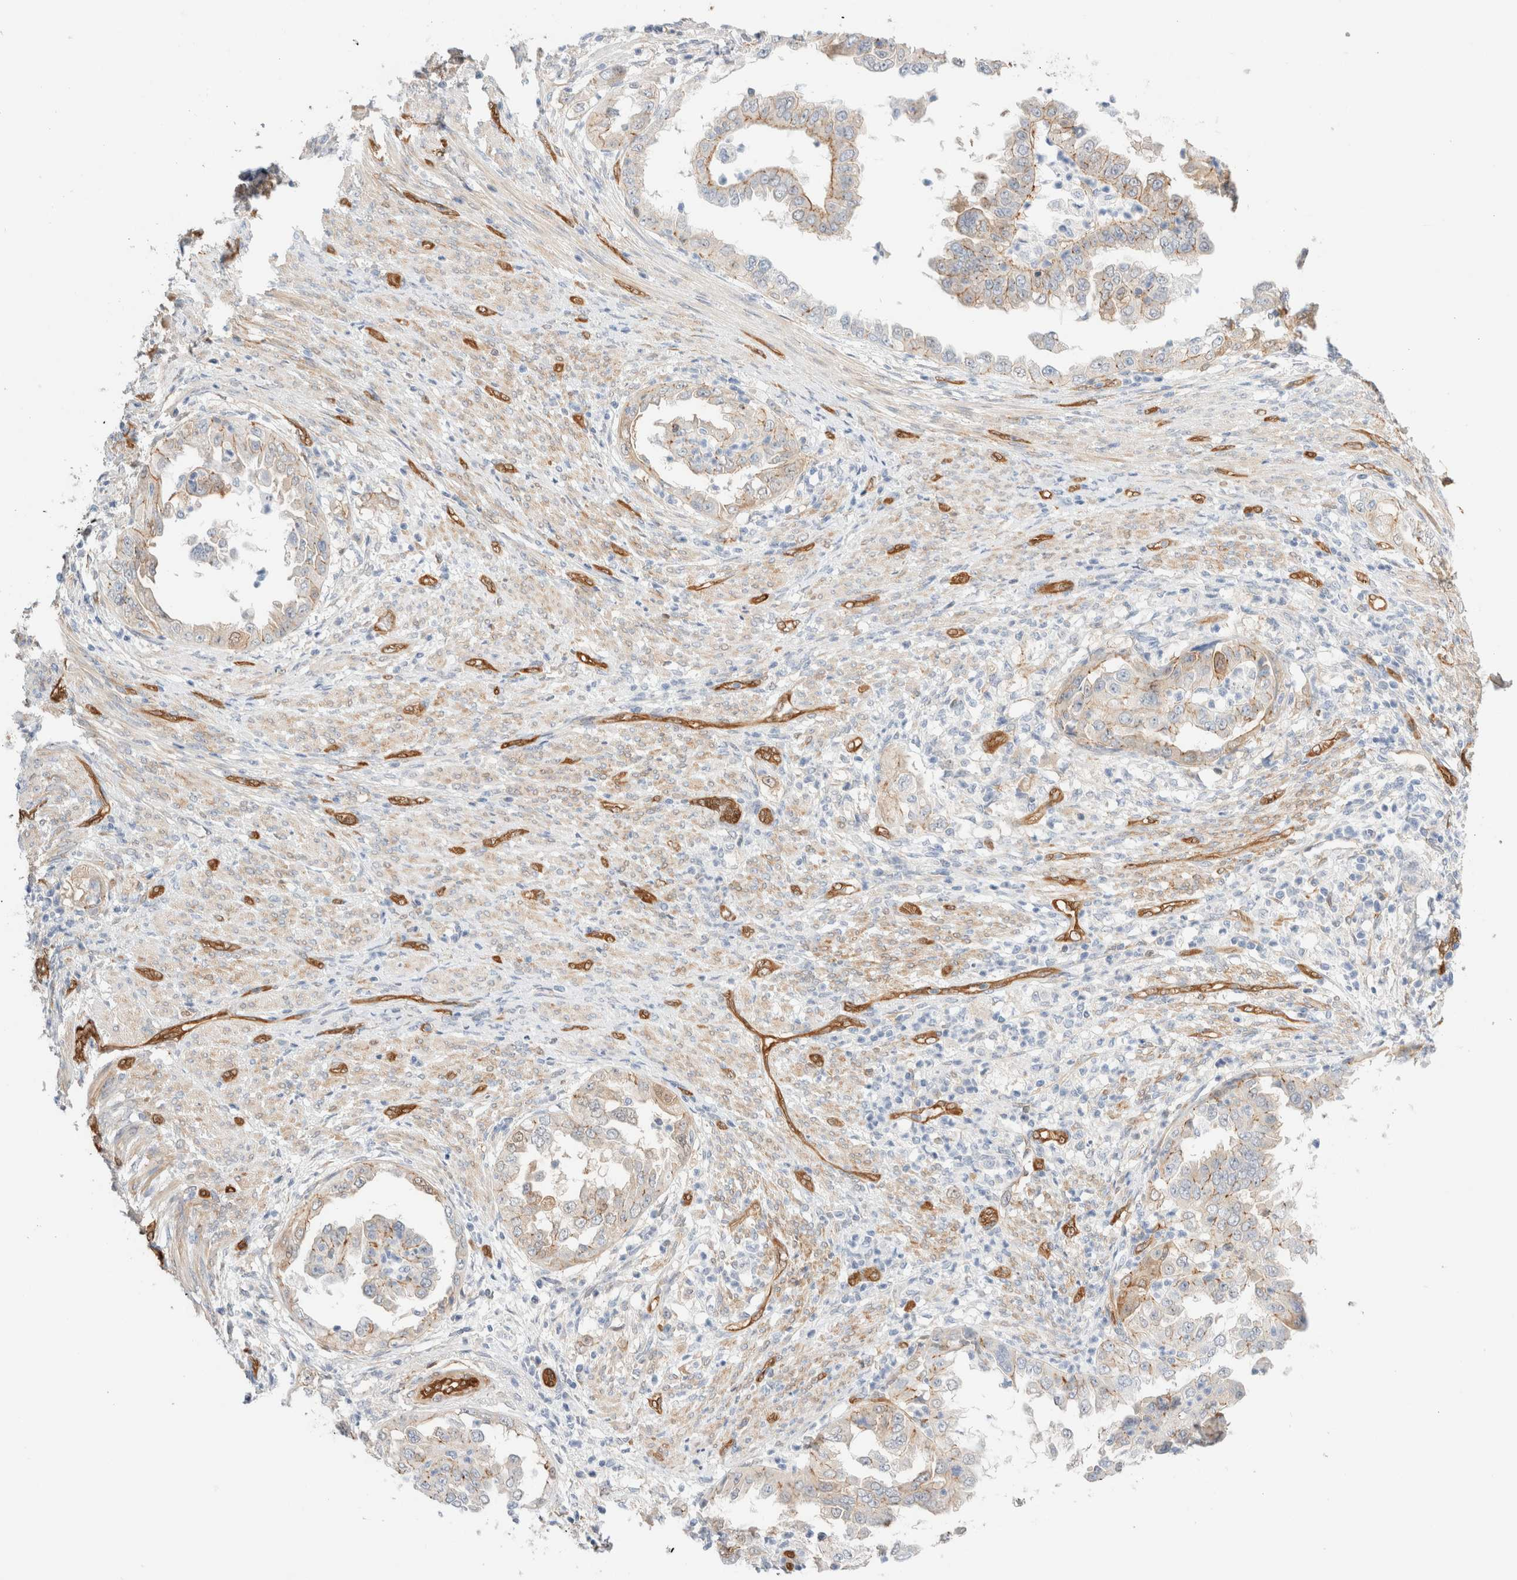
{"staining": {"intensity": "weak", "quantity": "25%-75%", "location": "cytoplasmic/membranous"}, "tissue": "endometrial cancer", "cell_type": "Tumor cells", "image_type": "cancer", "snomed": [{"axis": "morphology", "description": "Adenocarcinoma, NOS"}, {"axis": "topography", "description": "Endometrium"}], "caption": "Tumor cells show low levels of weak cytoplasmic/membranous staining in approximately 25%-75% of cells in endometrial cancer.", "gene": "LMCD1", "patient": {"sex": "female", "age": 85}}